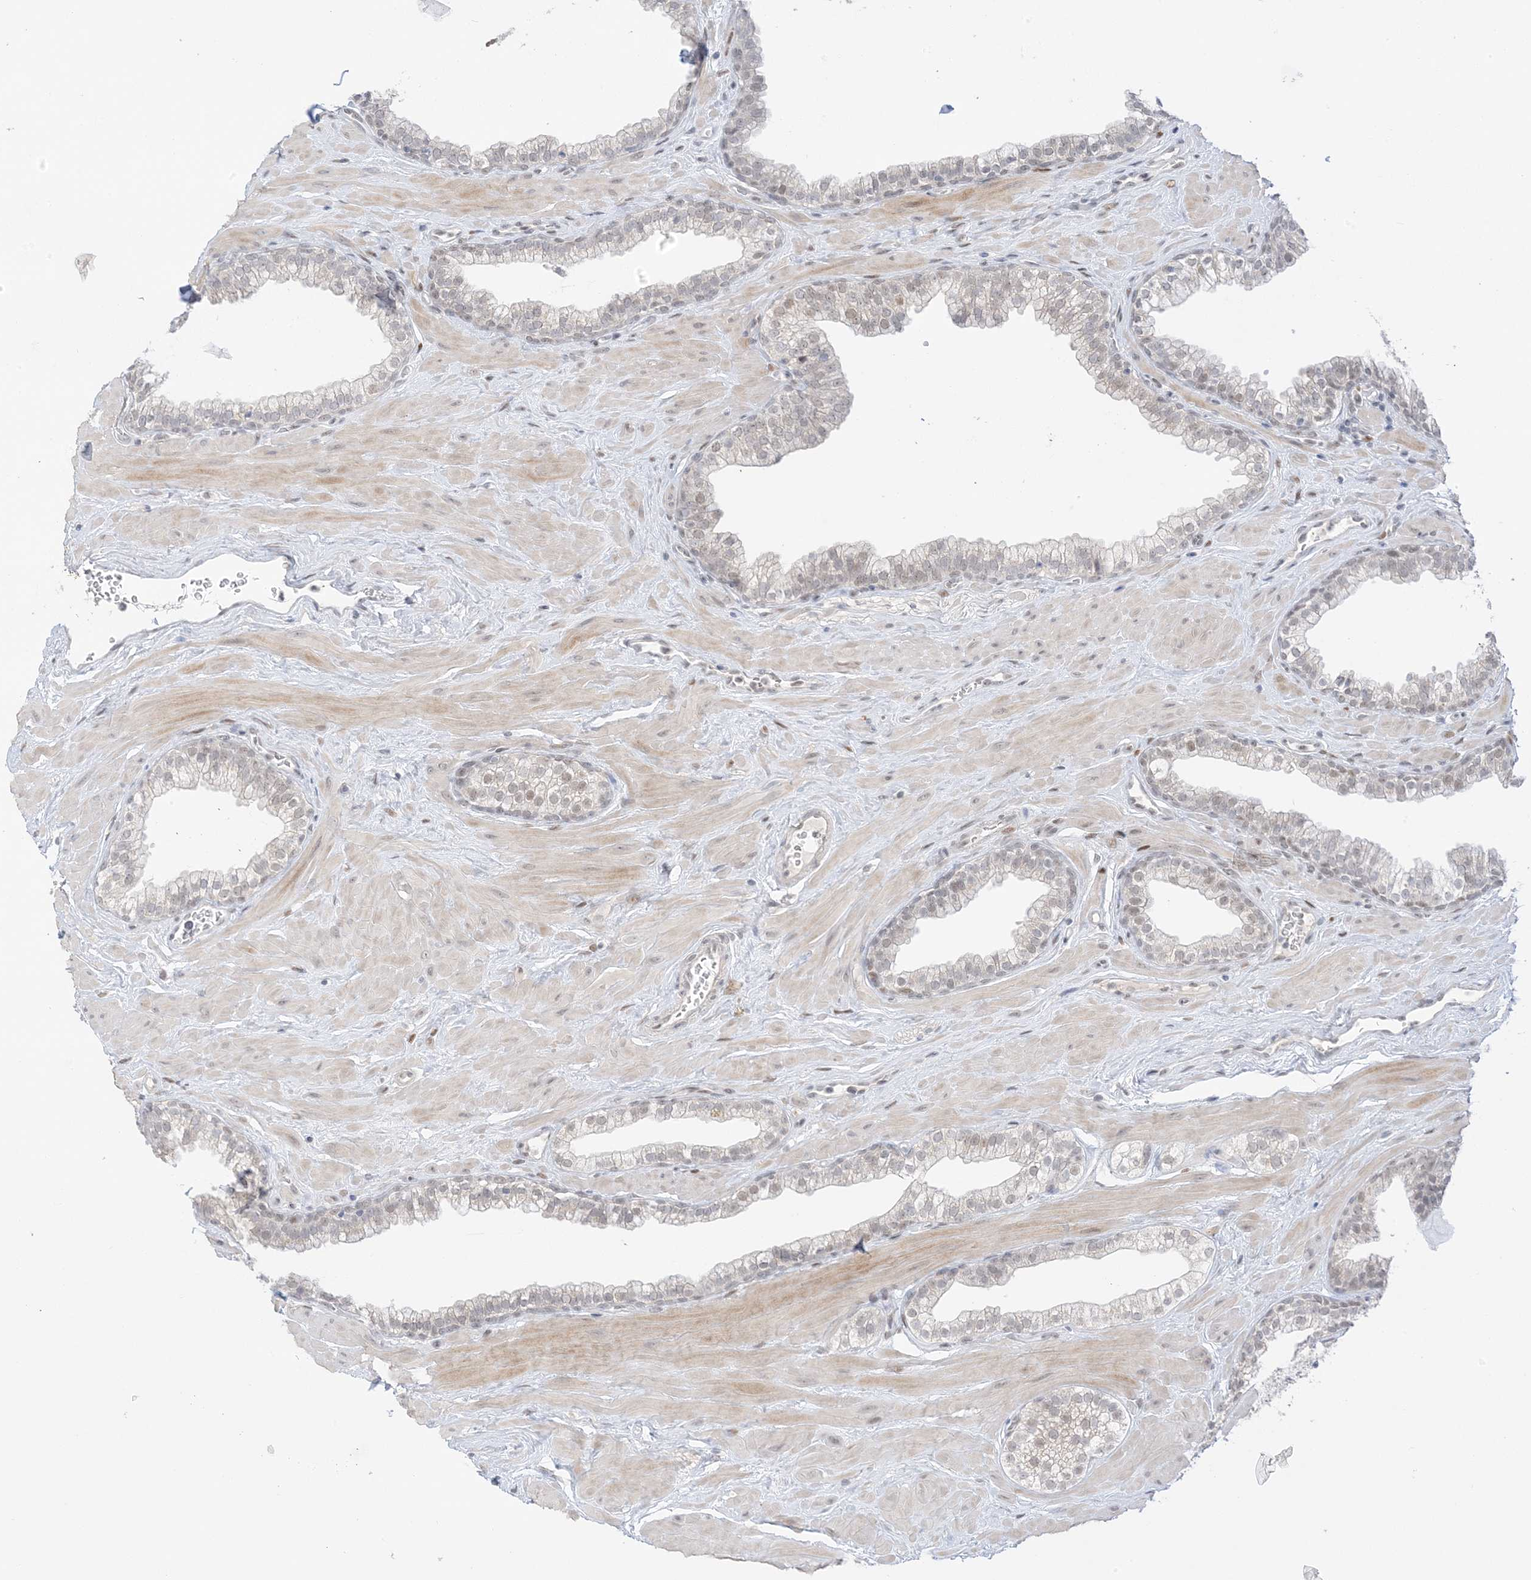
{"staining": {"intensity": "moderate", "quantity": "<25%", "location": "nuclear"}, "tissue": "prostate", "cell_type": "Glandular cells", "image_type": "normal", "snomed": [{"axis": "morphology", "description": "Normal tissue, NOS"}, {"axis": "morphology", "description": "Urothelial carcinoma, Low grade"}, {"axis": "topography", "description": "Urinary bladder"}, {"axis": "topography", "description": "Prostate"}], "caption": "Immunohistochemical staining of unremarkable prostate reveals <25% levels of moderate nuclear protein positivity in about <25% of glandular cells.", "gene": "MSL3", "patient": {"sex": "male", "age": 60}}